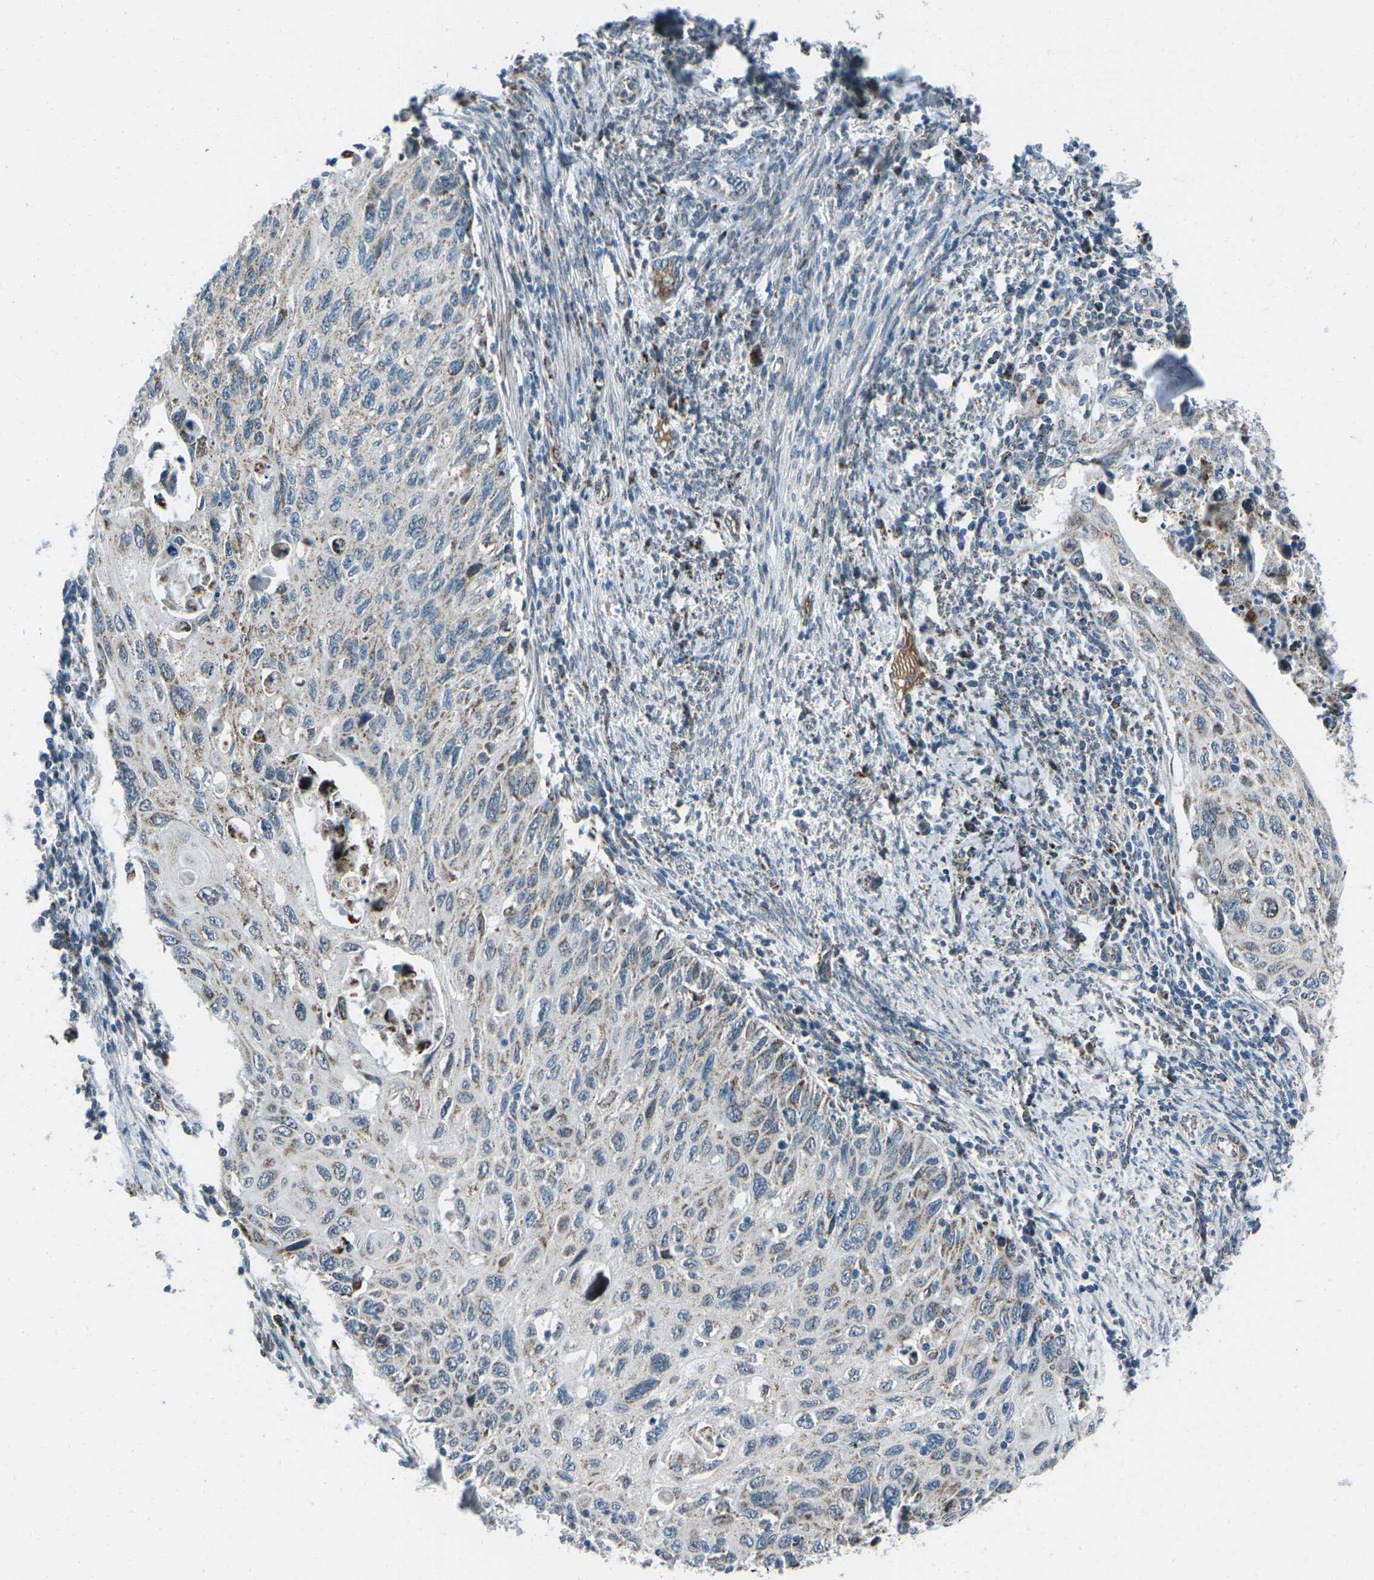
{"staining": {"intensity": "moderate", "quantity": "<25%", "location": "cytoplasmic/membranous"}, "tissue": "cervical cancer", "cell_type": "Tumor cells", "image_type": "cancer", "snomed": [{"axis": "morphology", "description": "Squamous cell carcinoma, NOS"}, {"axis": "topography", "description": "Cervix"}], "caption": "Tumor cells exhibit low levels of moderate cytoplasmic/membranous positivity in approximately <25% of cells in human squamous cell carcinoma (cervical).", "gene": "RFESD", "patient": {"sex": "female", "age": 70}}